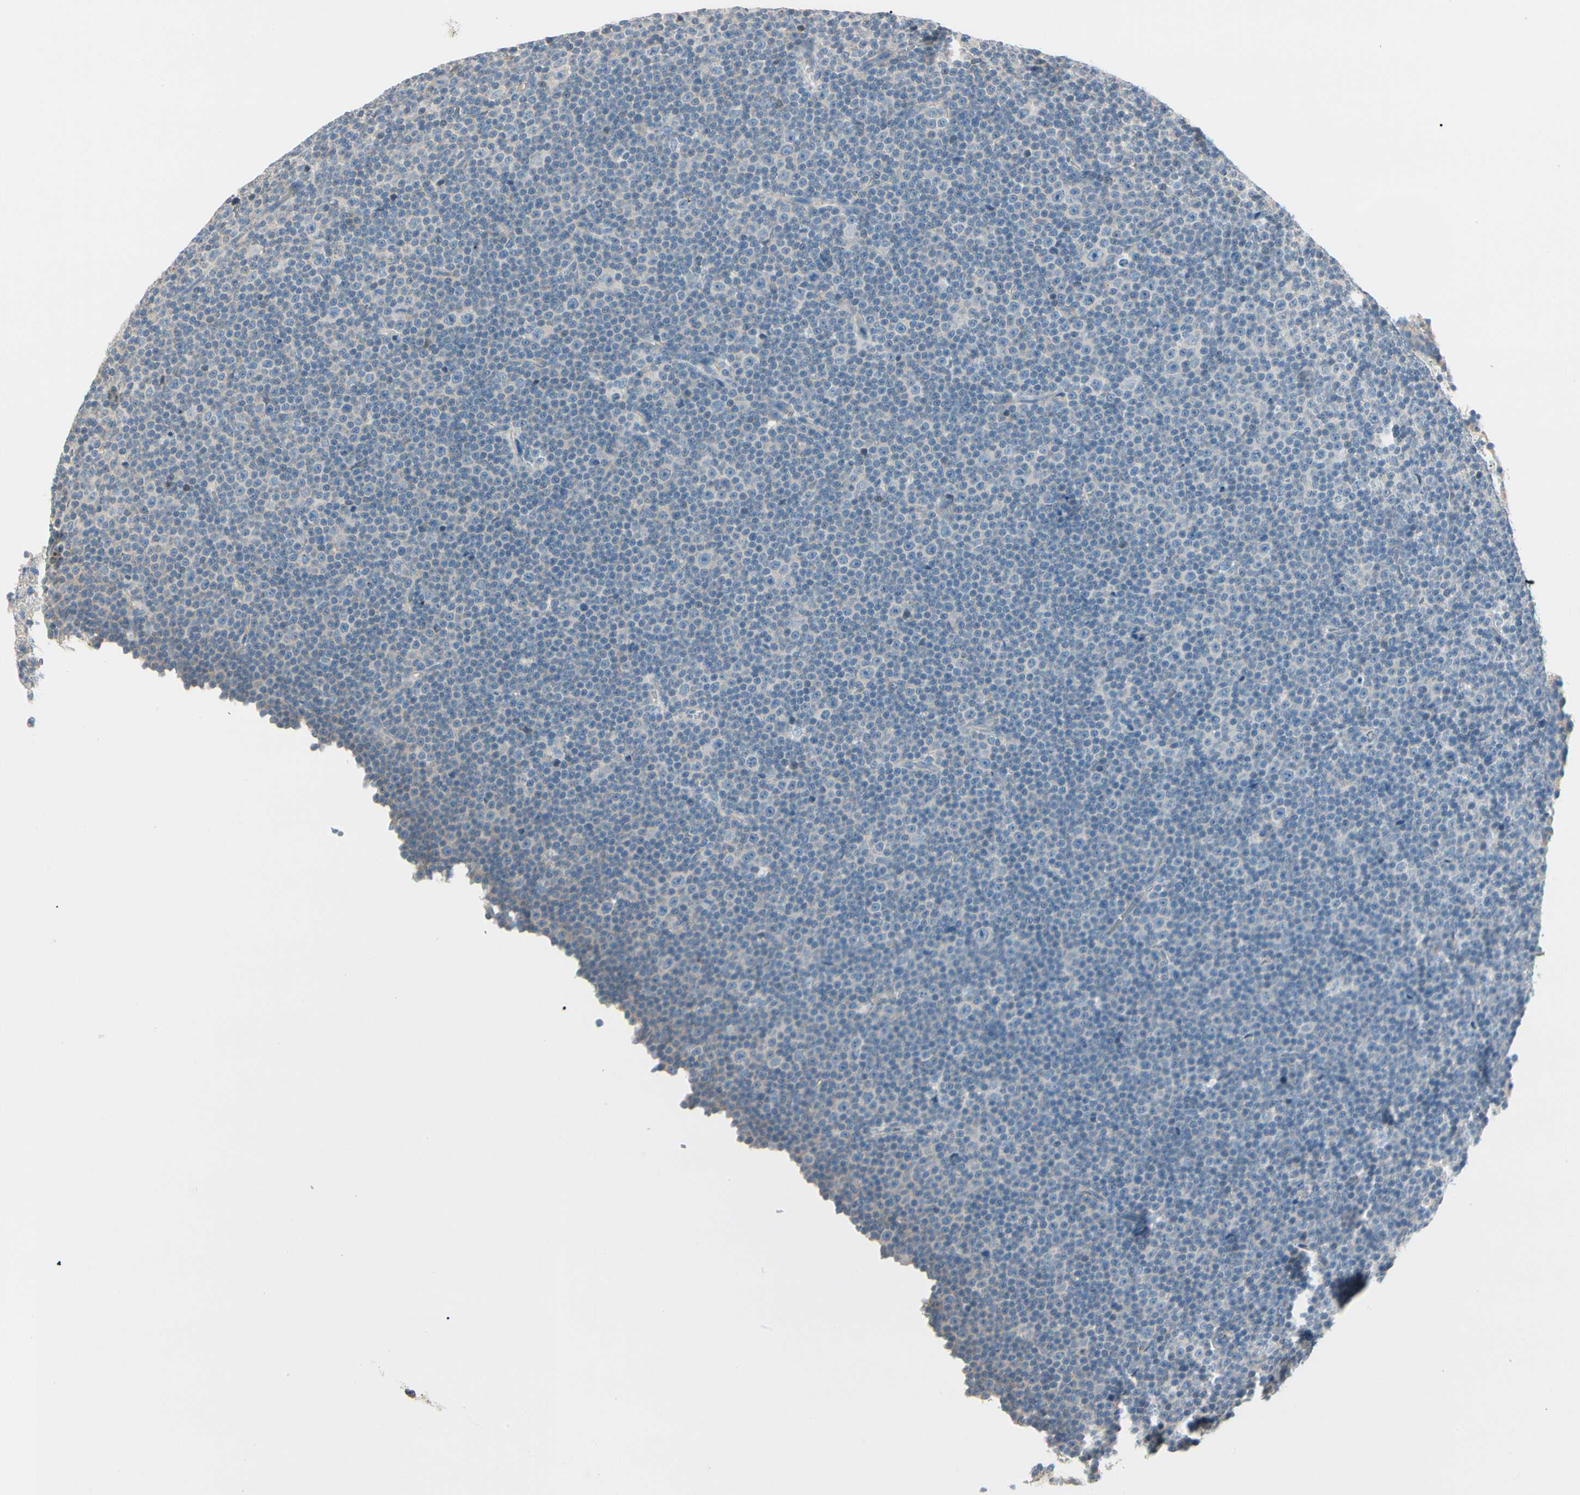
{"staining": {"intensity": "negative", "quantity": "none", "location": "none"}, "tissue": "lymphoma", "cell_type": "Tumor cells", "image_type": "cancer", "snomed": [{"axis": "morphology", "description": "Malignant lymphoma, non-Hodgkin's type, Low grade"}, {"axis": "topography", "description": "Lymph node"}], "caption": "Protein analysis of malignant lymphoma, non-Hodgkin's type (low-grade) displays no significant expression in tumor cells.", "gene": "DUSP12", "patient": {"sex": "female", "age": 67}}